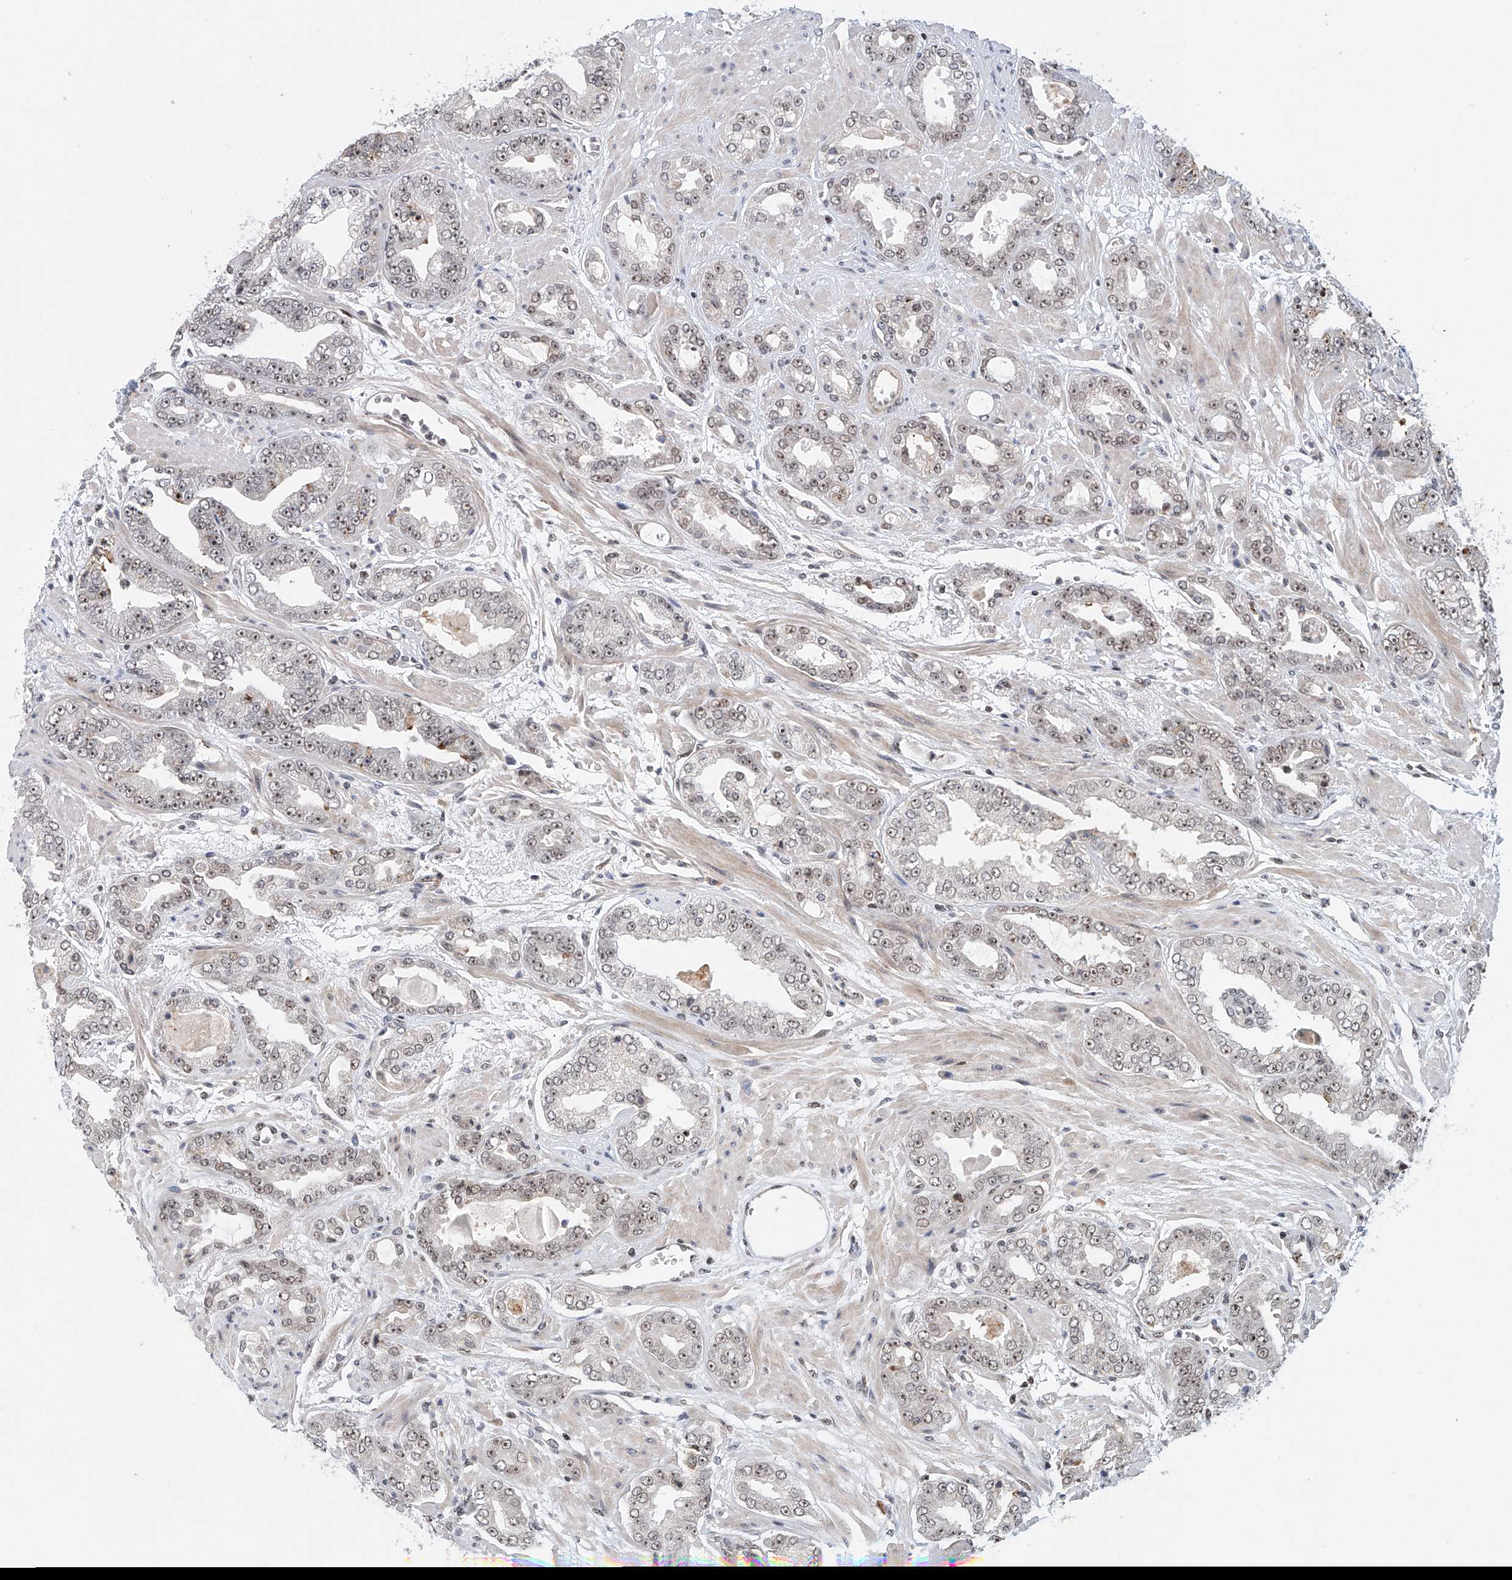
{"staining": {"intensity": "weak", "quantity": "25%-75%", "location": "nuclear"}, "tissue": "prostate cancer", "cell_type": "Tumor cells", "image_type": "cancer", "snomed": [{"axis": "morphology", "description": "Adenocarcinoma, High grade"}, {"axis": "topography", "description": "Prostate"}], "caption": "High-grade adenocarcinoma (prostate) was stained to show a protein in brown. There is low levels of weak nuclear positivity in about 25%-75% of tumor cells.", "gene": "PRUNE2", "patient": {"sex": "male", "age": 71}}